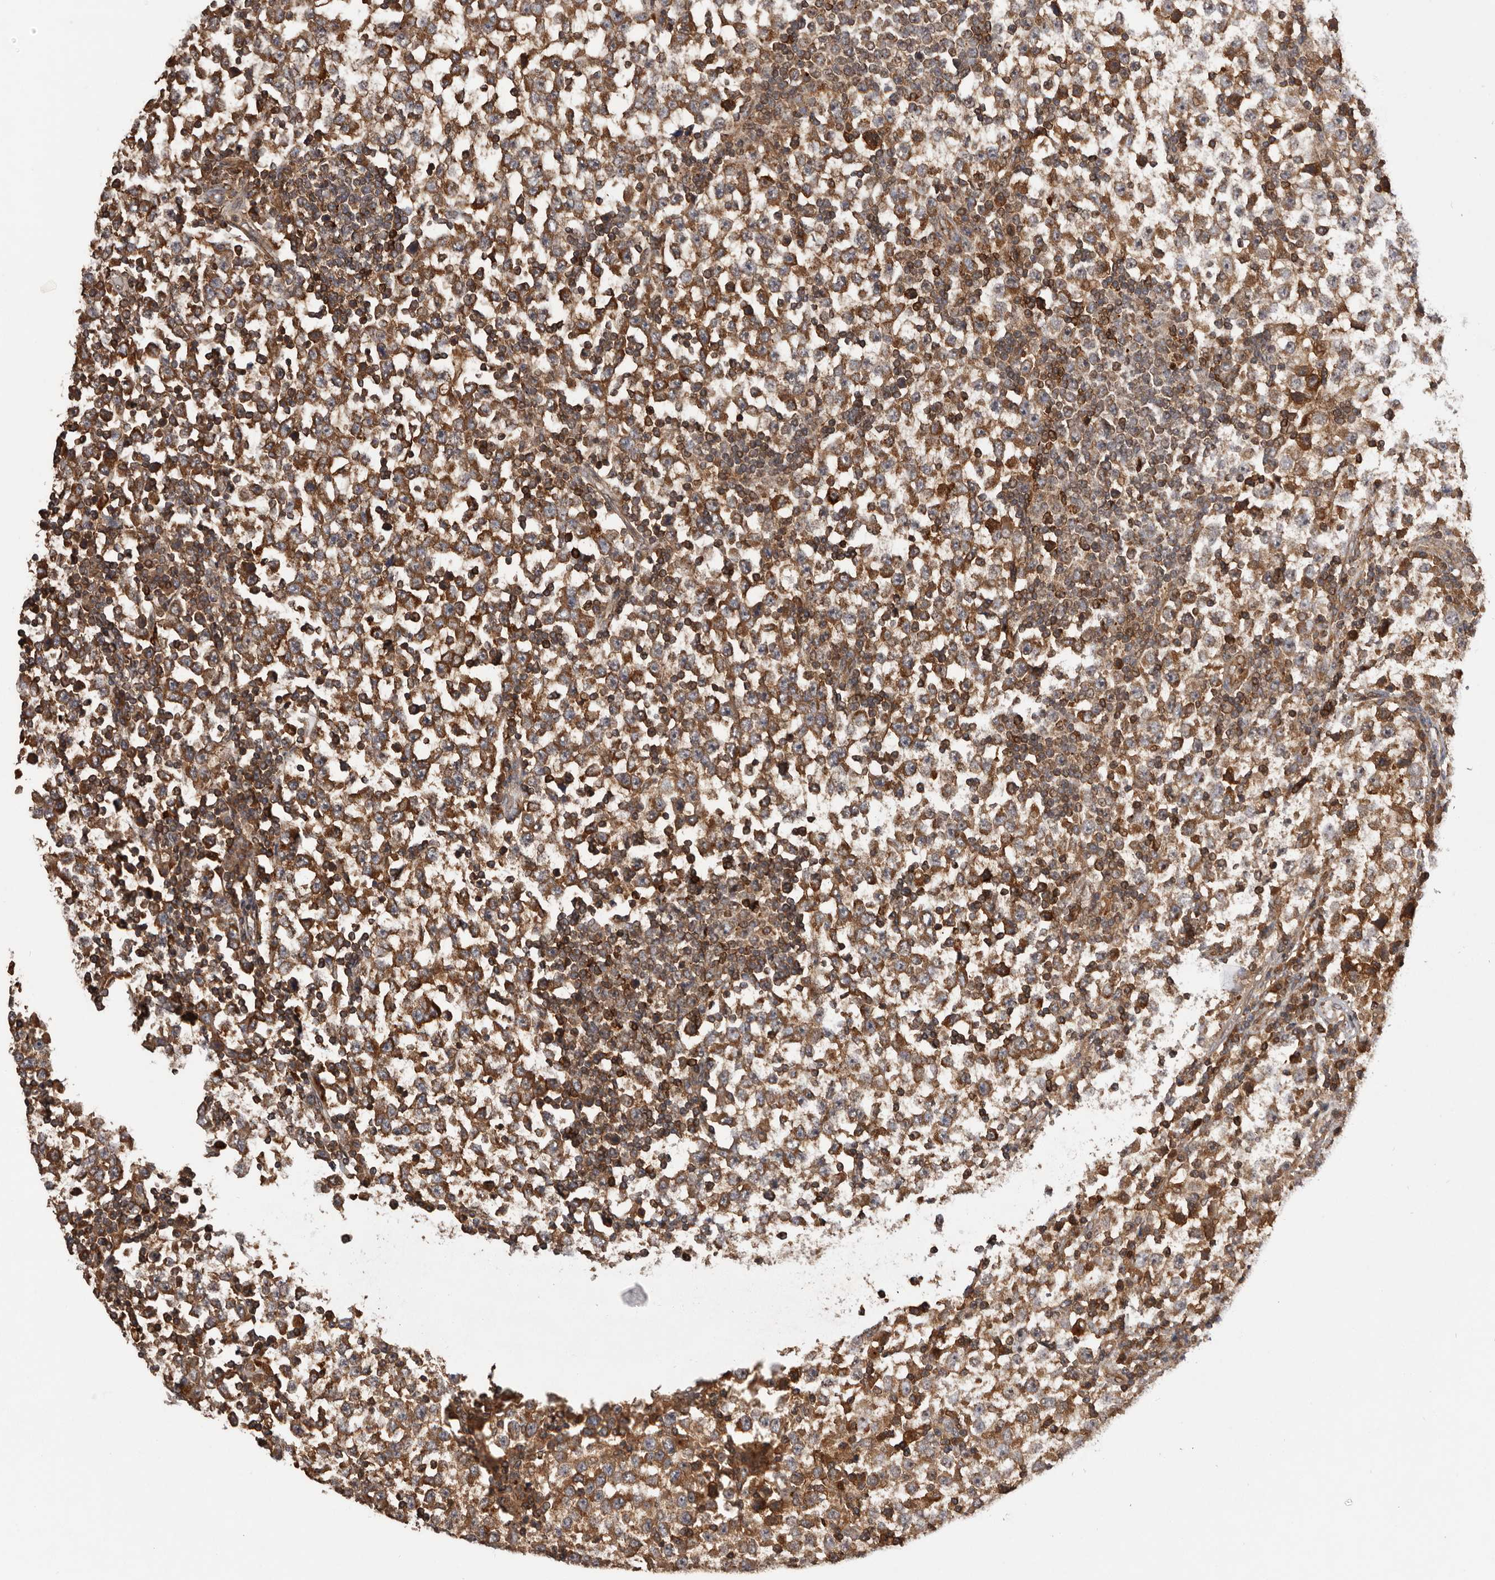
{"staining": {"intensity": "moderate", "quantity": ">75%", "location": "cytoplasmic/membranous"}, "tissue": "testis cancer", "cell_type": "Tumor cells", "image_type": "cancer", "snomed": [{"axis": "morphology", "description": "Seminoma, NOS"}, {"axis": "topography", "description": "Testis"}], "caption": "Protein expression analysis of human seminoma (testis) reveals moderate cytoplasmic/membranous expression in approximately >75% of tumor cells.", "gene": "SLC22A3", "patient": {"sex": "male", "age": 65}}